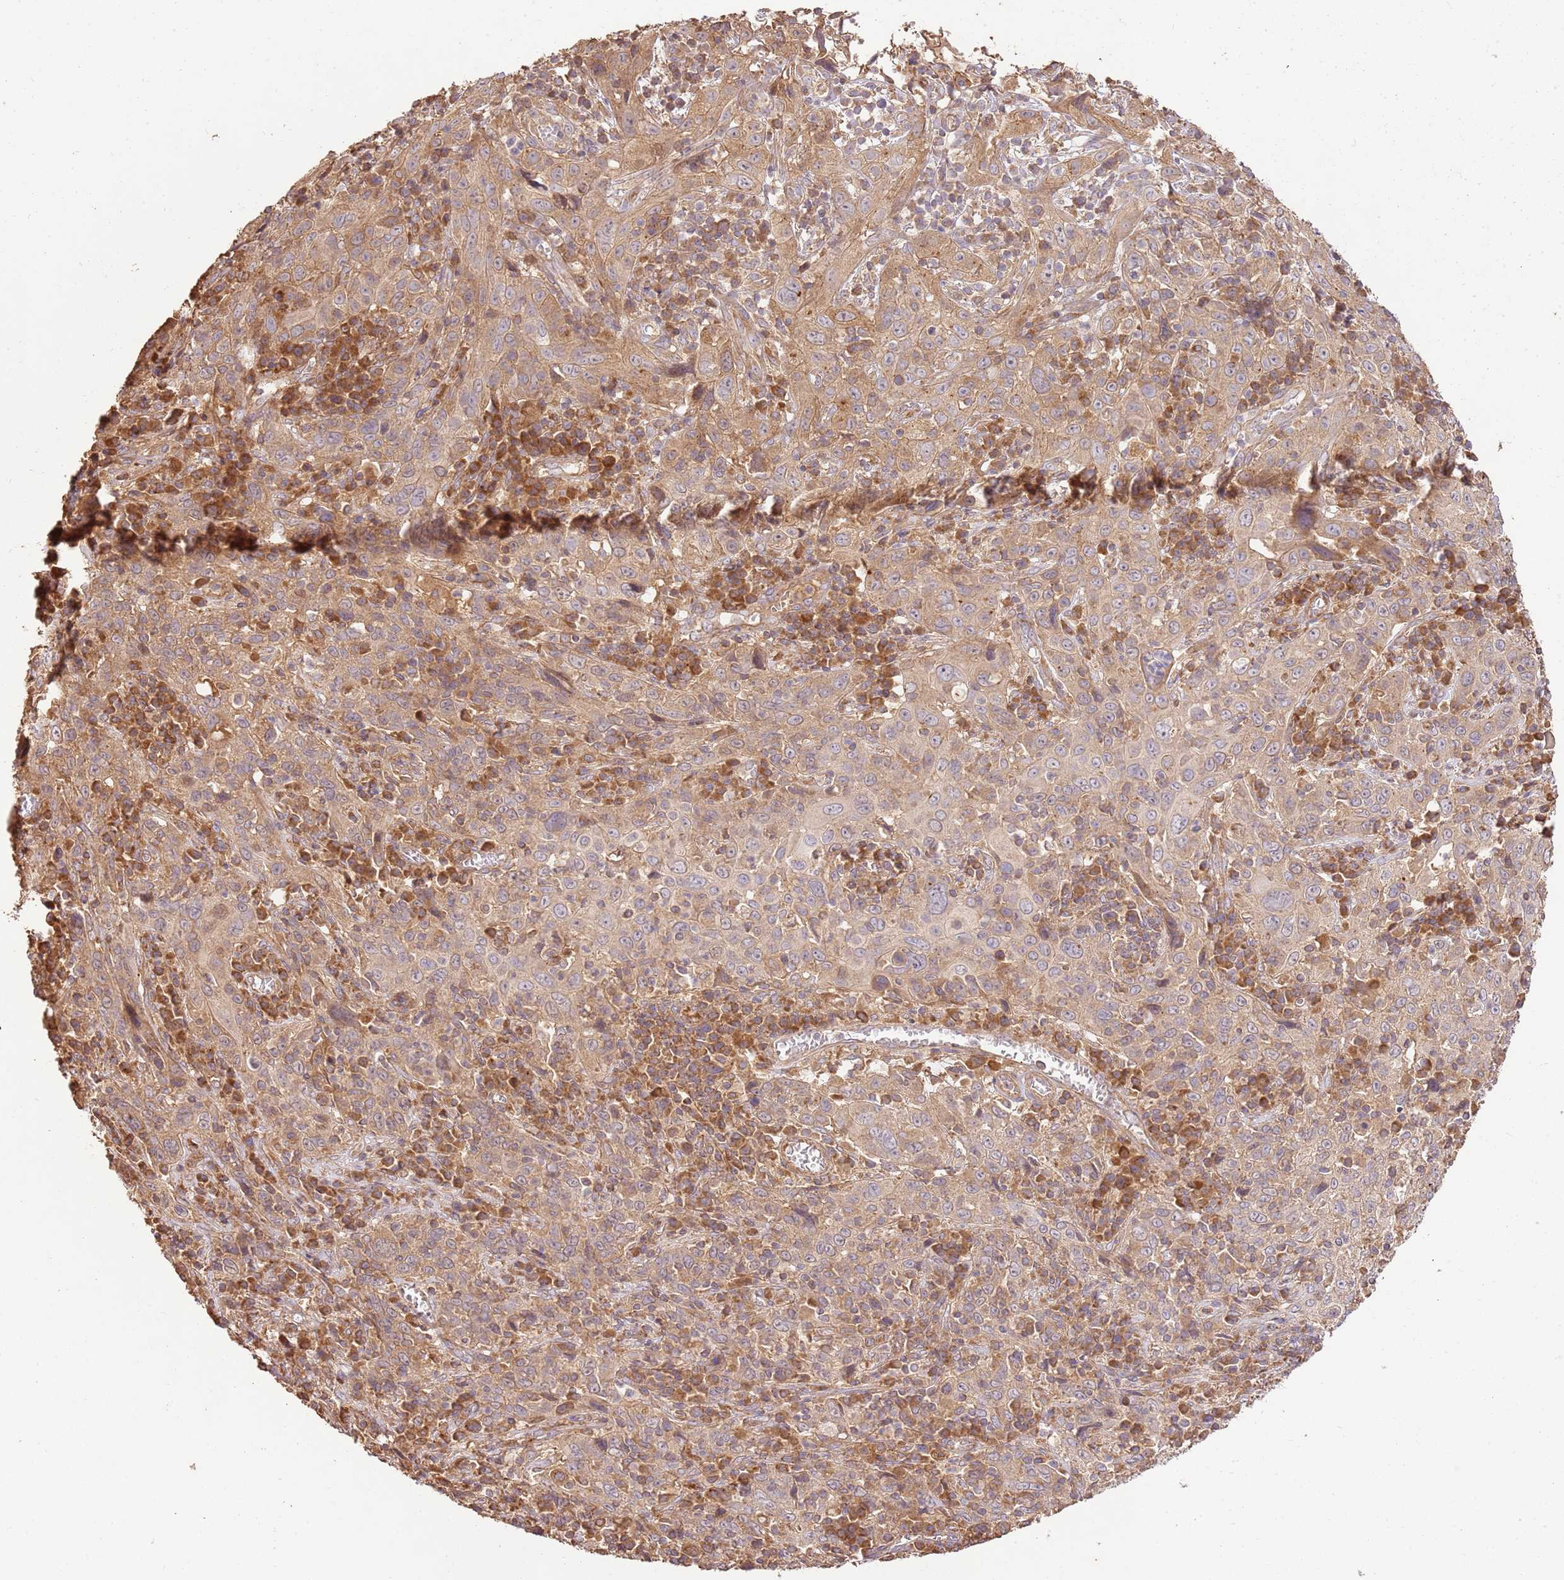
{"staining": {"intensity": "moderate", "quantity": ">75%", "location": "cytoplasmic/membranous"}, "tissue": "cervical cancer", "cell_type": "Tumor cells", "image_type": "cancer", "snomed": [{"axis": "morphology", "description": "Squamous cell carcinoma, NOS"}, {"axis": "topography", "description": "Cervix"}], "caption": "Cervical cancer was stained to show a protein in brown. There is medium levels of moderate cytoplasmic/membranous staining in approximately >75% of tumor cells. (DAB (3,3'-diaminobenzidine) = brown stain, brightfield microscopy at high magnification).", "gene": "CEP55", "patient": {"sex": "female", "age": 46}}